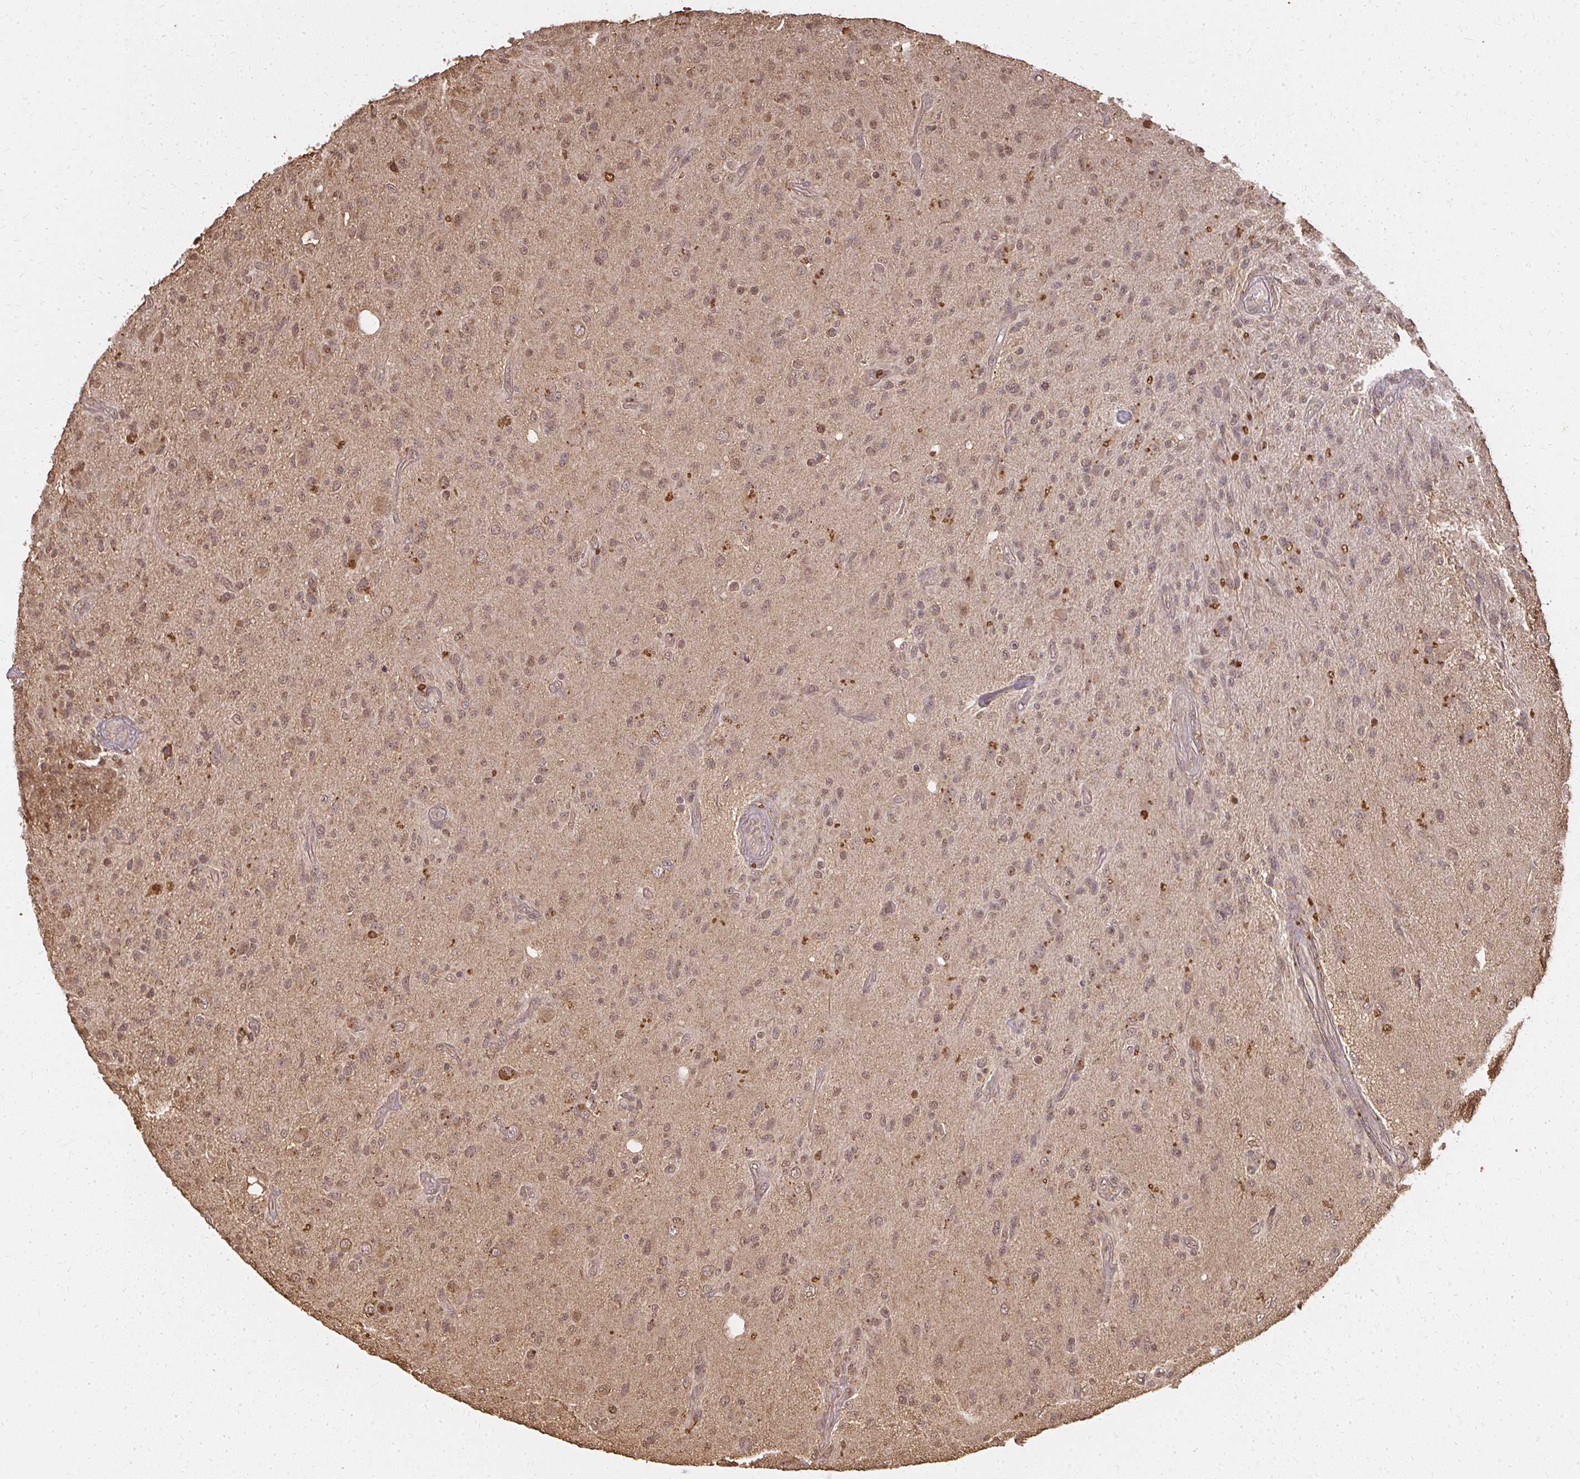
{"staining": {"intensity": "moderate", "quantity": ">75%", "location": "cytoplasmic/membranous,nuclear"}, "tissue": "glioma", "cell_type": "Tumor cells", "image_type": "cancer", "snomed": [{"axis": "morphology", "description": "Glioma, malignant, High grade"}, {"axis": "topography", "description": "Brain"}], "caption": "IHC micrograph of glioma stained for a protein (brown), which reveals medium levels of moderate cytoplasmic/membranous and nuclear expression in approximately >75% of tumor cells.", "gene": "LARS2", "patient": {"sex": "female", "age": 67}}